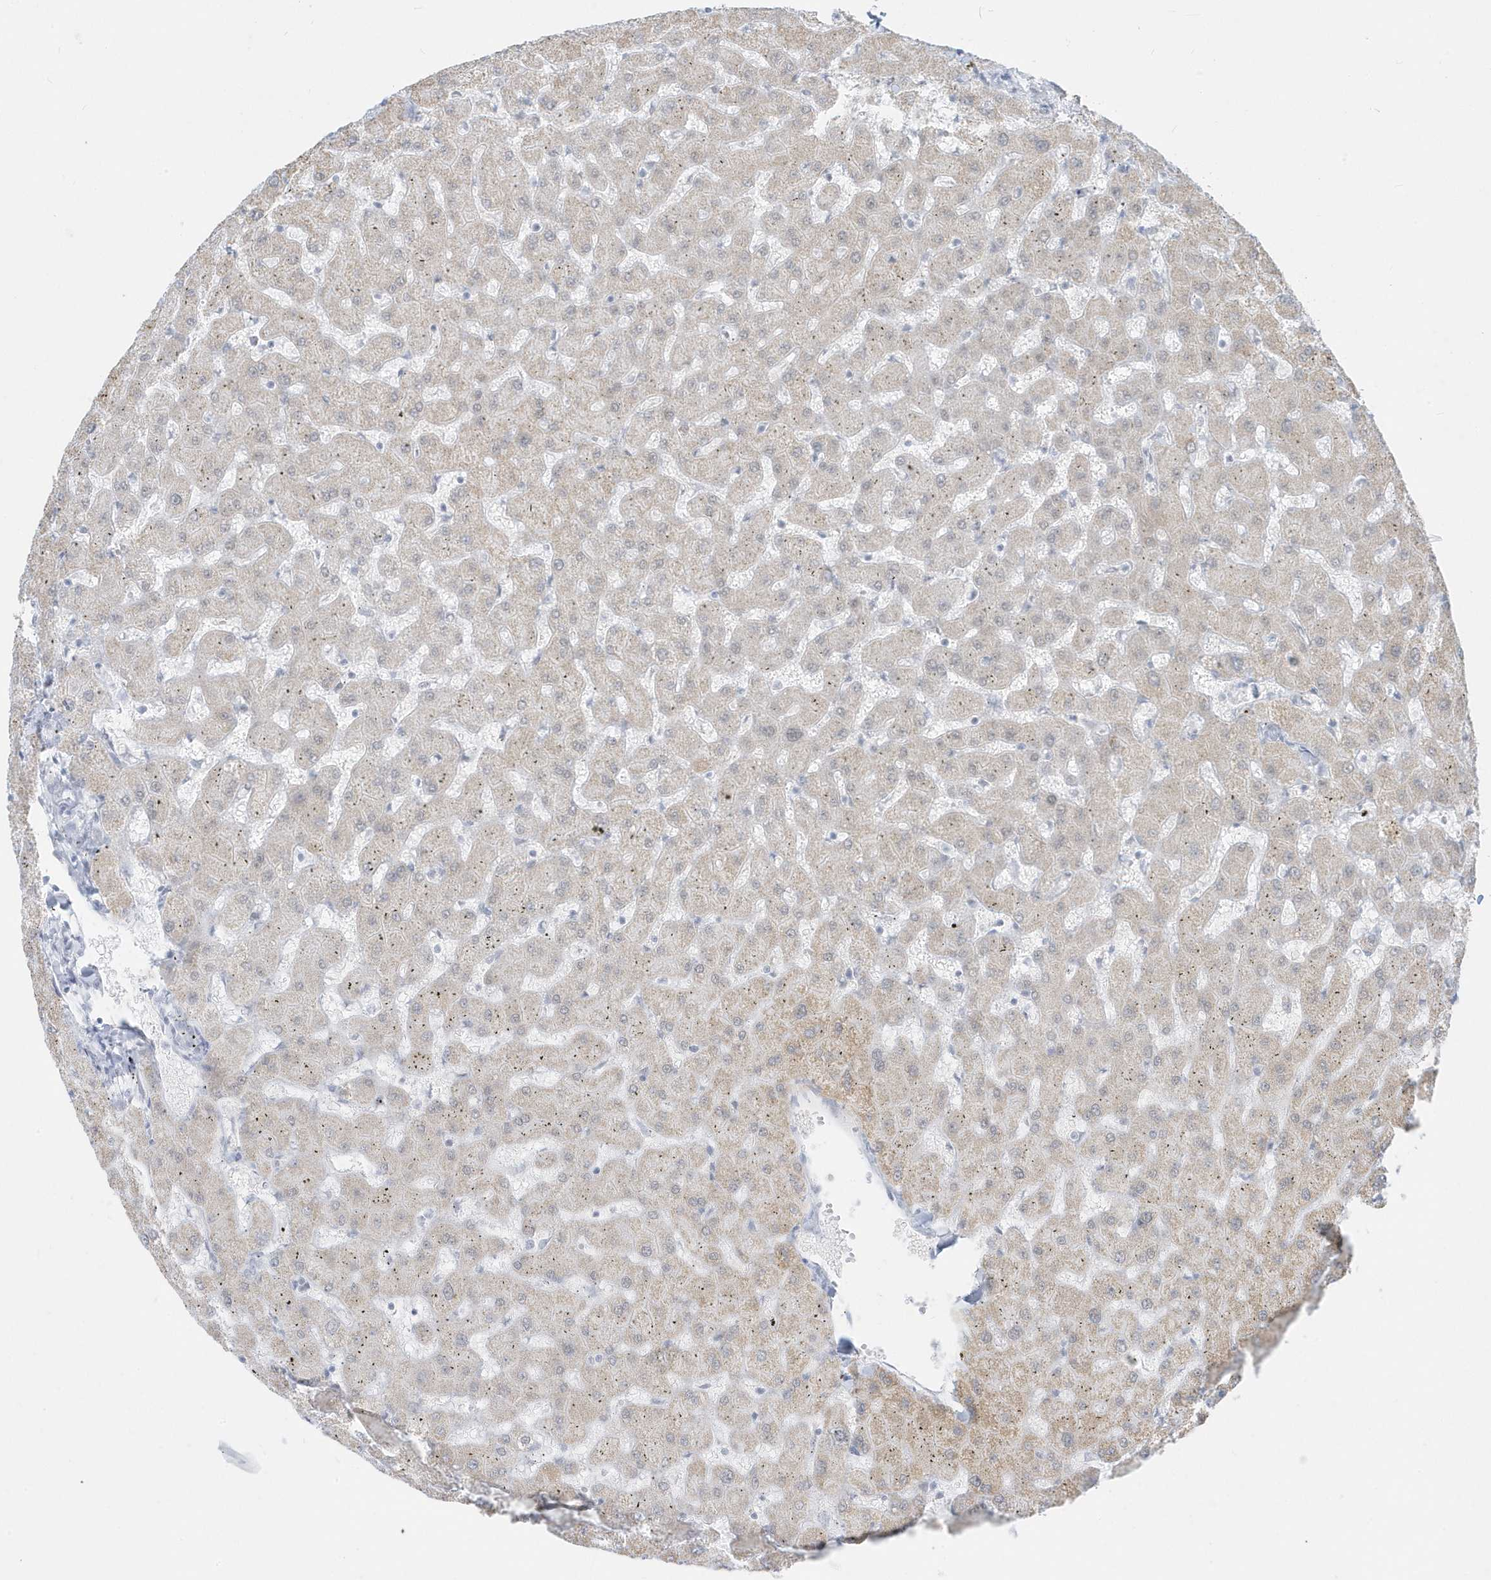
{"staining": {"intensity": "negative", "quantity": "none", "location": "none"}, "tissue": "liver", "cell_type": "Cholangiocytes", "image_type": "normal", "snomed": [{"axis": "morphology", "description": "Normal tissue, NOS"}, {"axis": "topography", "description": "Liver"}], "caption": "Photomicrograph shows no significant protein staining in cholangiocytes of unremarkable liver.", "gene": "PLEKHN1", "patient": {"sex": "female", "age": 63}}